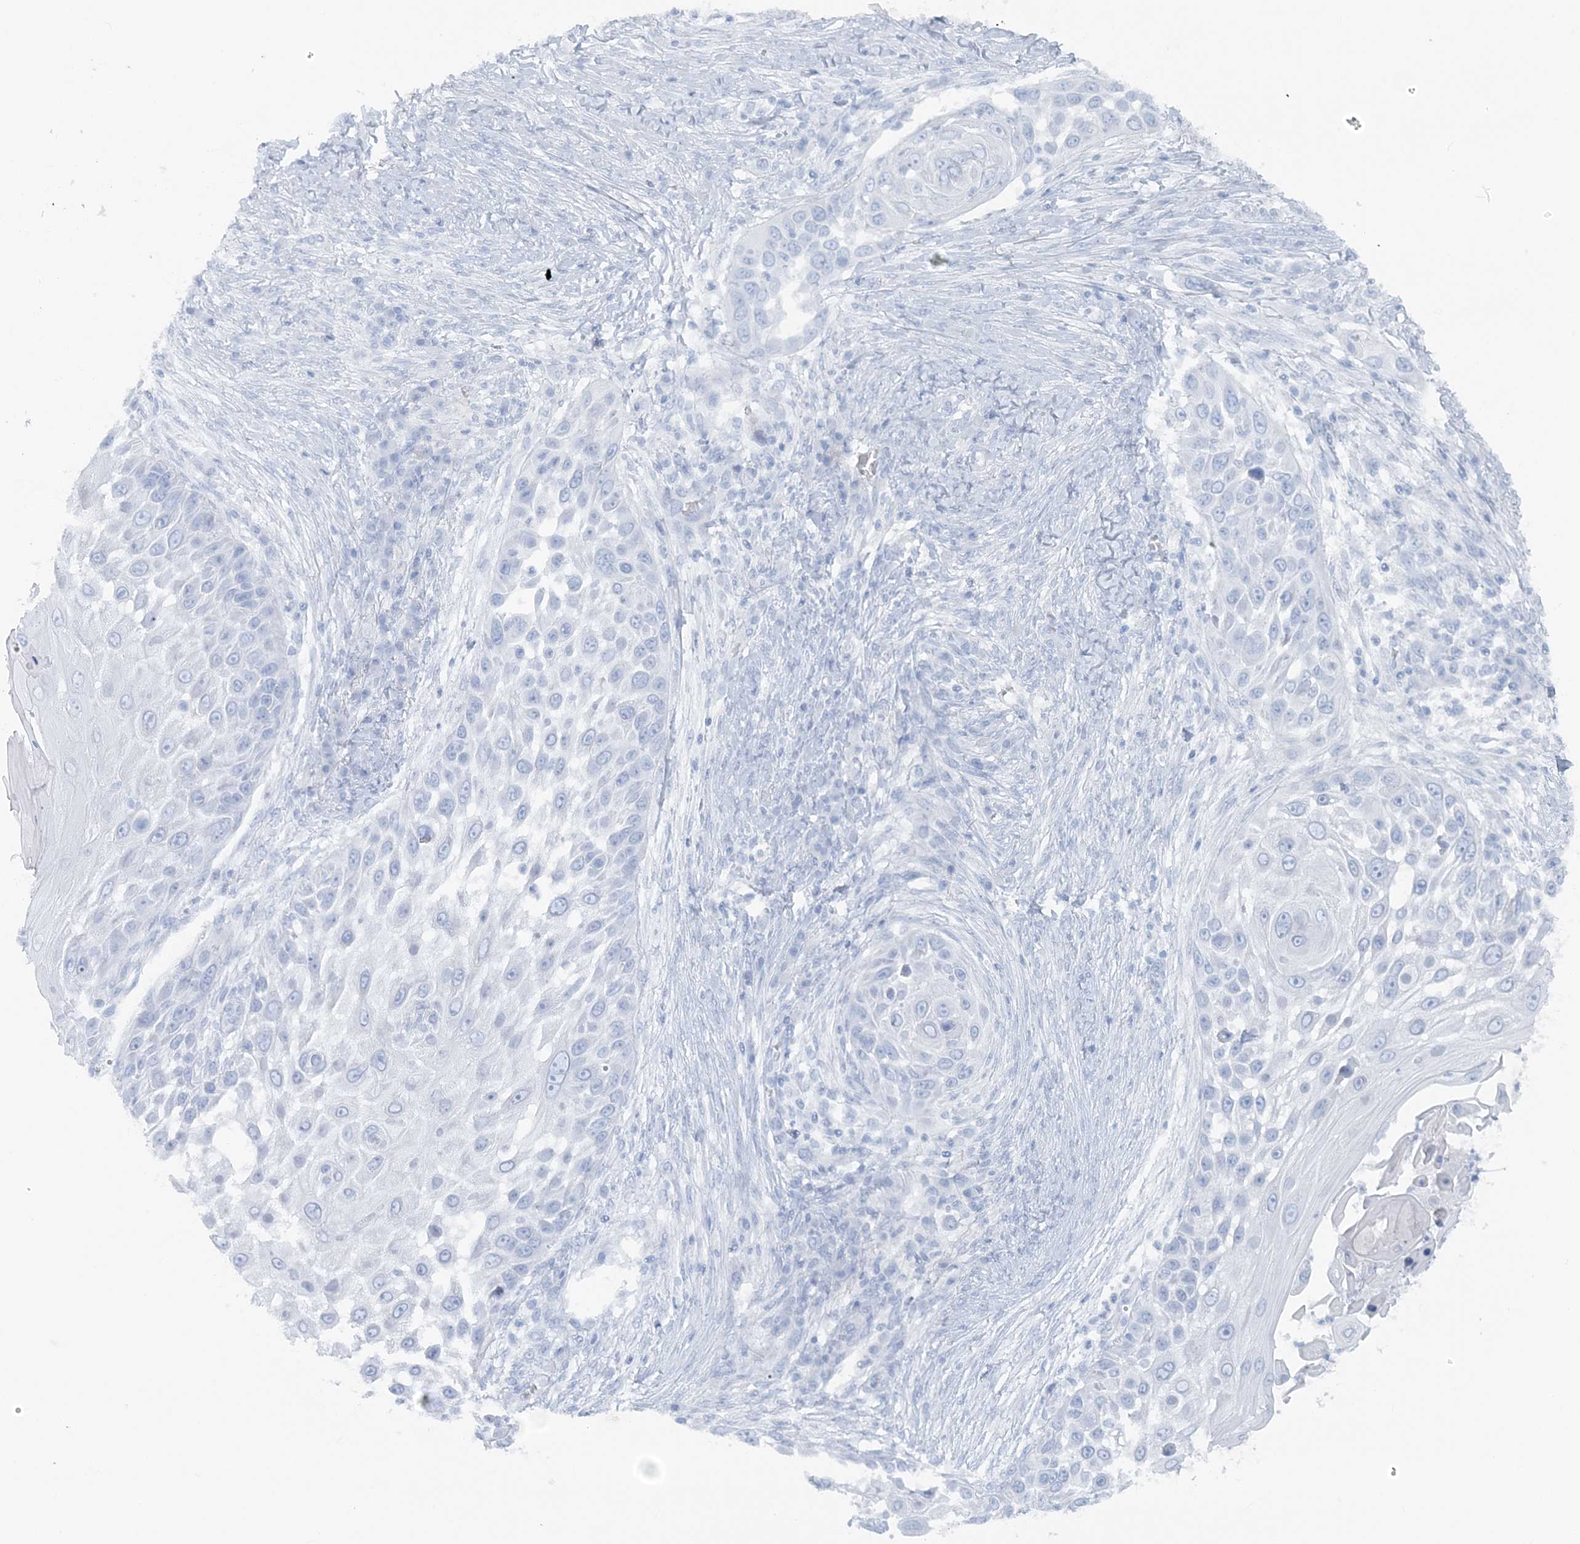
{"staining": {"intensity": "negative", "quantity": "none", "location": "none"}, "tissue": "skin cancer", "cell_type": "Tumor cells", "image_type": "cancer", "snomed": [{"axis": "morphology", "description": "Squamous cell carcinoma, NOS"}, {"axis": "topography", "description": "Skin"}], "caption": "A high-resolution image shows IHC staining of skin cancer, which reveals no significant positivity in tumor cells.", "gene": "ATP11A", "patient": {"sex": "female", "age": 44}}